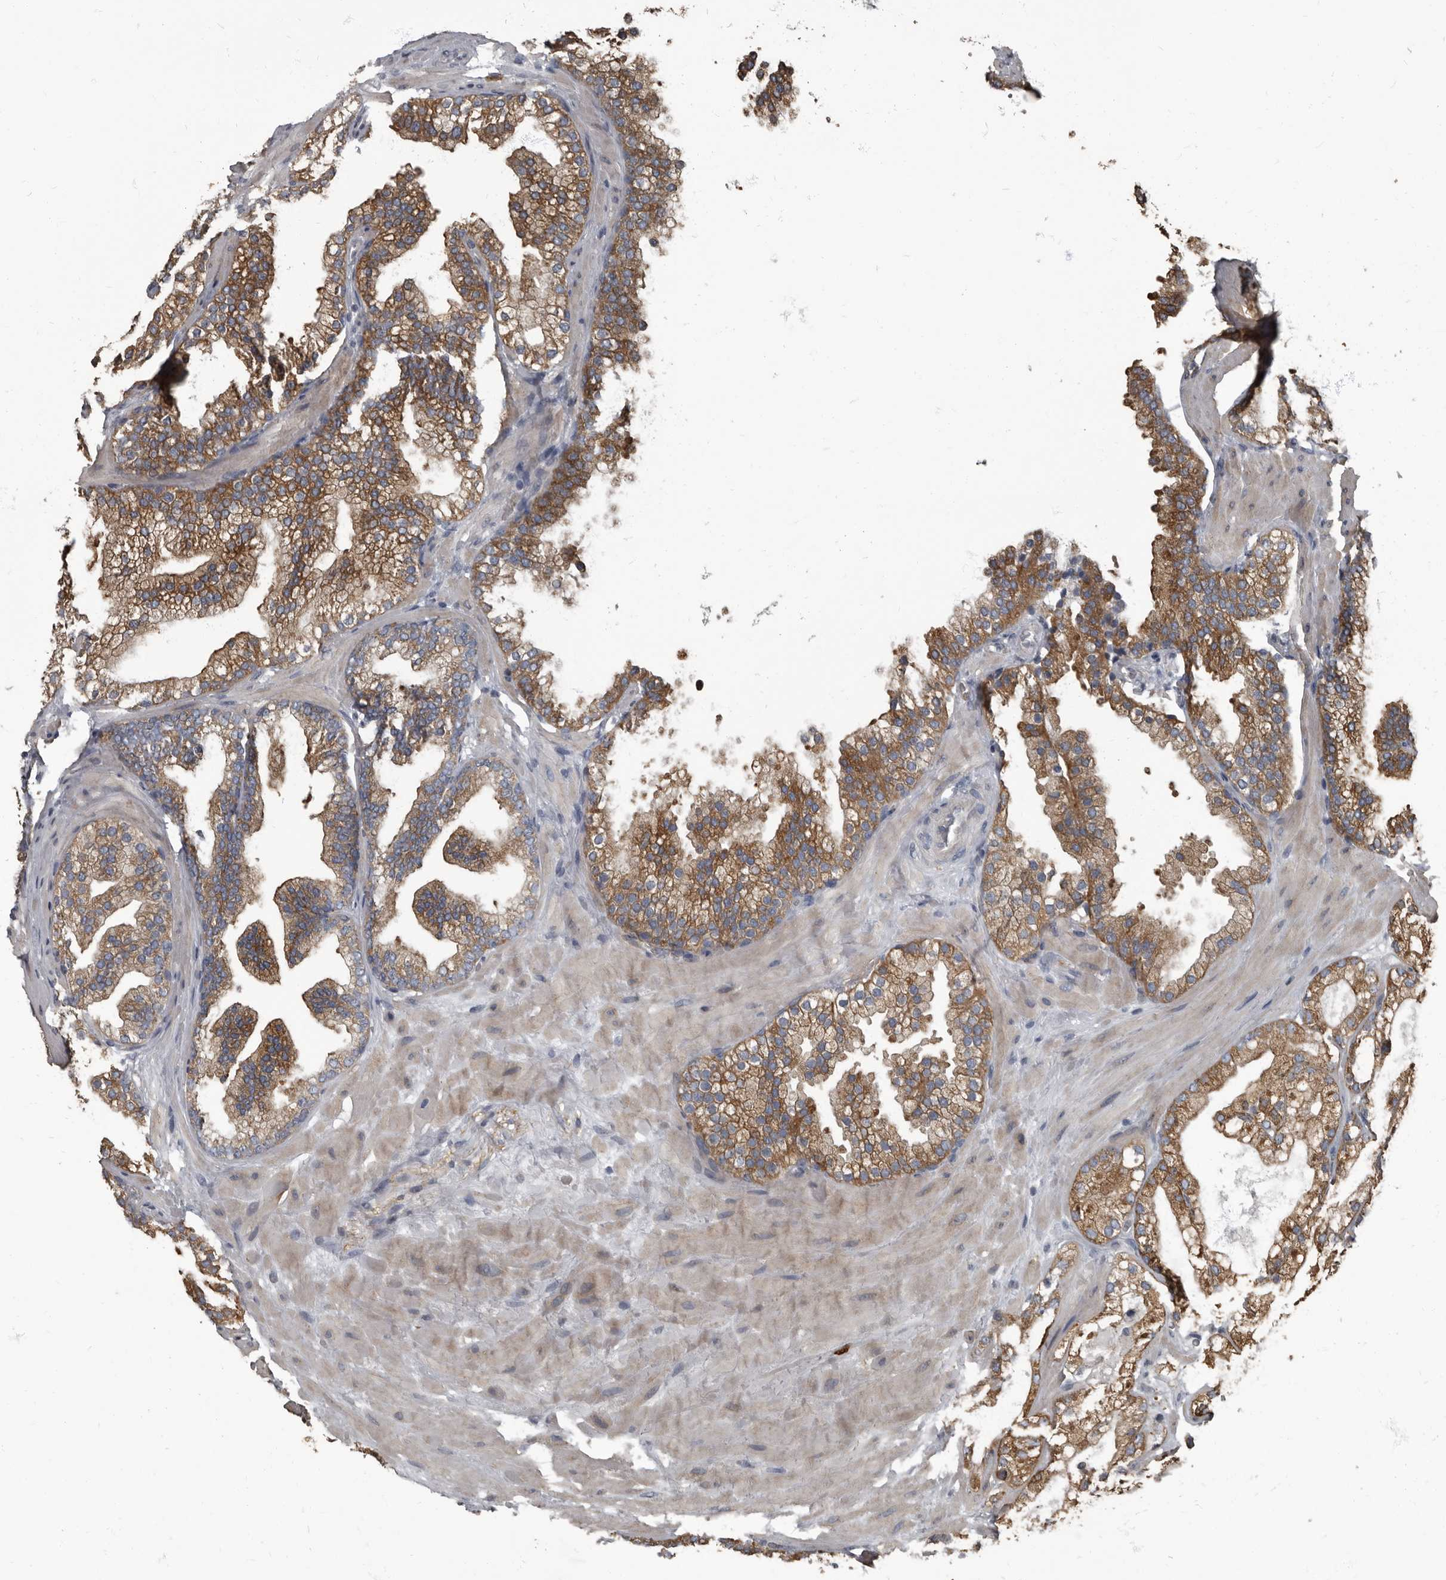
{"staining": {"intensity": "strong", "quantity": ">75%", "location": "cytoplasmic/membranous"}, "tissue": "prostate cancer", "cell_type": "Tumor cells", "image_type": "cancer", "snomed": [{"axis": "morphology", "description": "Adenocarcinoma, High grade"}, {"axis": "topography", "description": "Prostate"}], "caption": "A high-resolution histopathology image shows immunohistochemistry (IHC) staining of high-grade adenocarcinoma (prostate), which reveals strong cytoplasmic/membranous staining in about >75% of tumor cells.", "gene": "TPD52L1", "patient": {"sex": "male", "age": 58}}